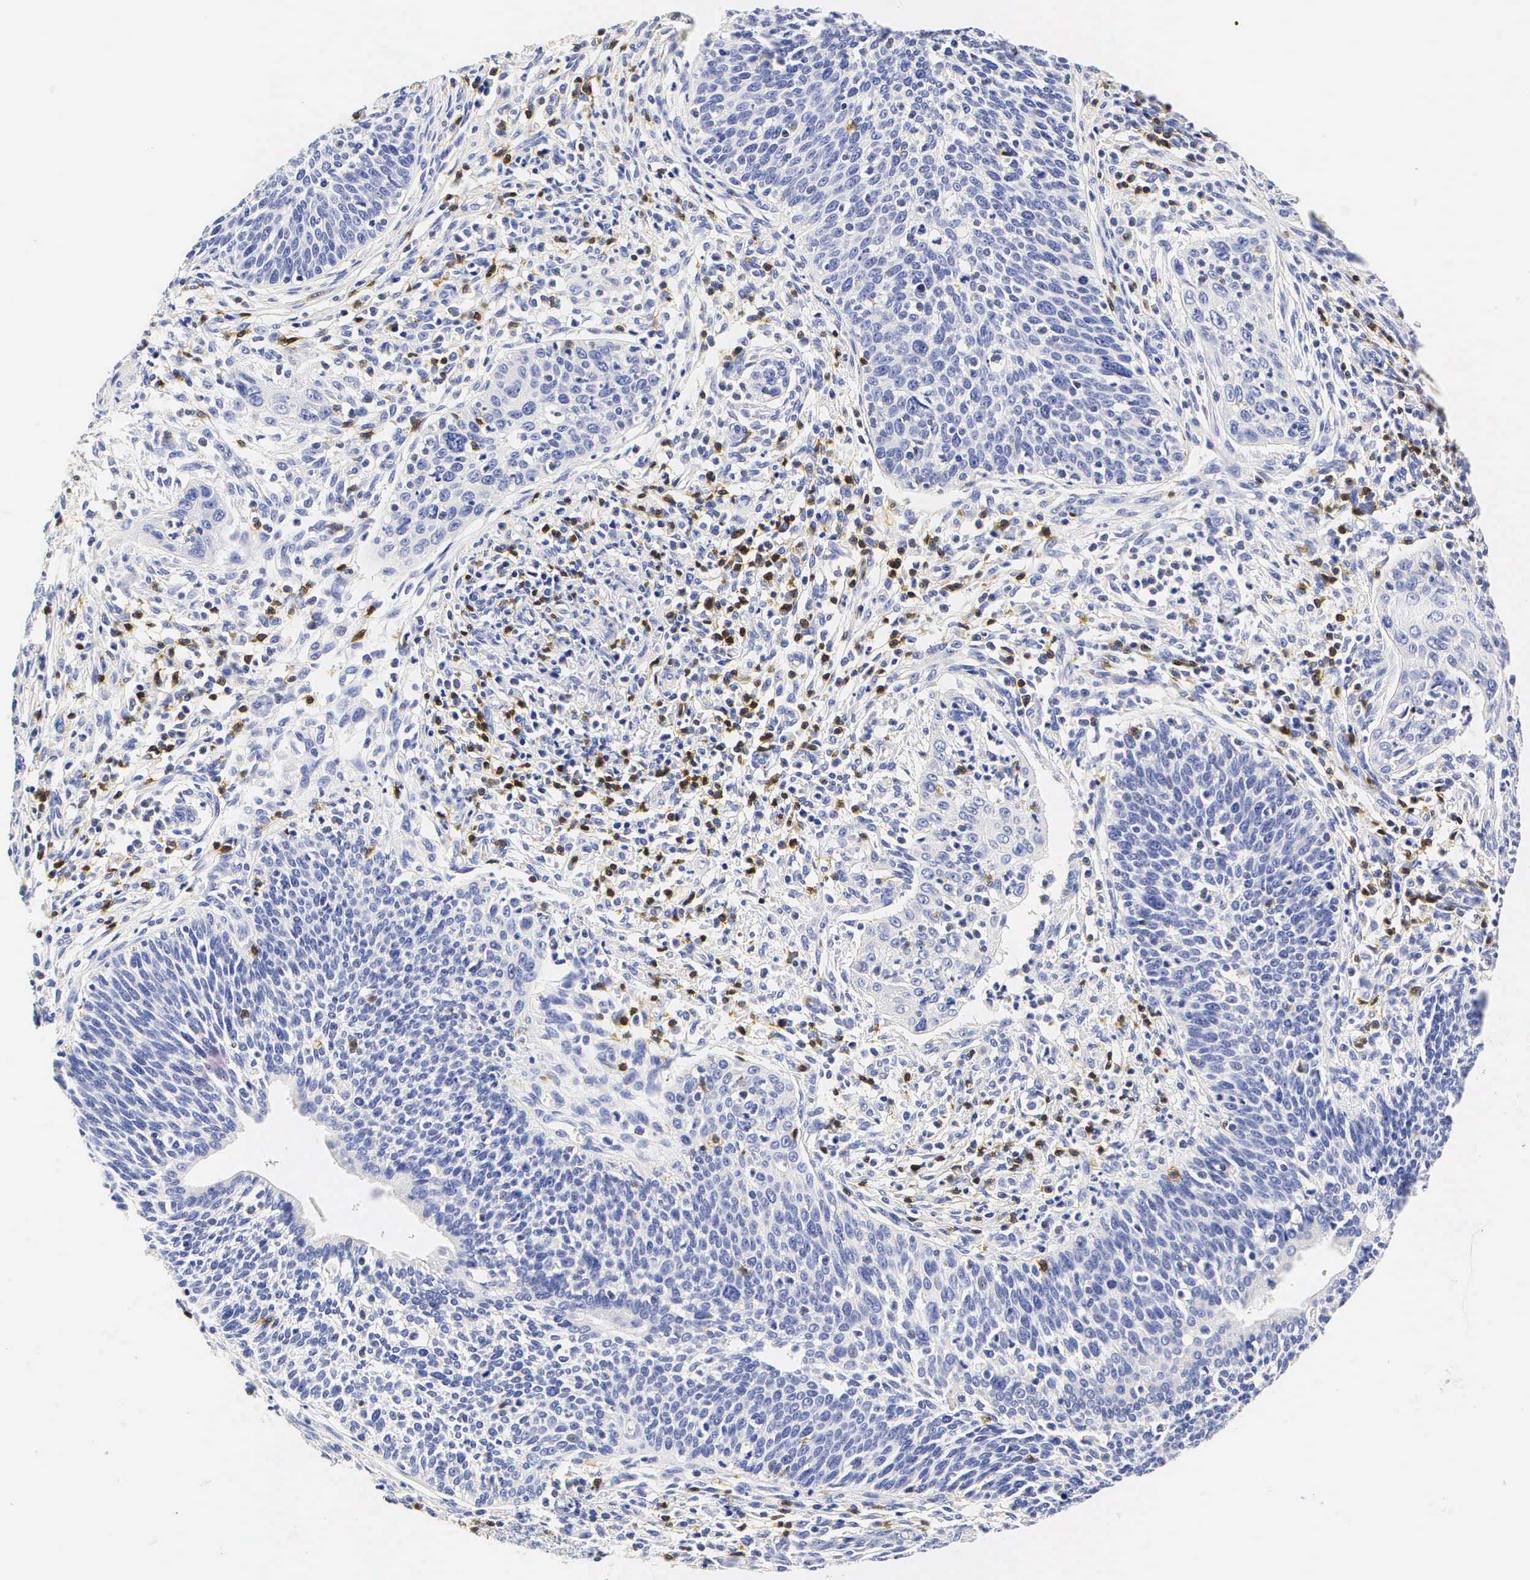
{"staining": {"intensity": "negative", "quantity": "none", "location": "none"}, "tissue": "cervical cancer", "cell_type": "Tumor cells", "image_type": "cancer", "snomed": [{"axis": "morphology", "description": "Squamous cell carcinoma, NOS"}, {"axis": "topography", "description": "Cervix"}], "caption": "A high-resolution histopathology image shows IHC staining of cervical cancer, which reveals no significant expression in tumor cells.", "gene": "CD3E", "patient": {"sex": "female", "age": 41}}